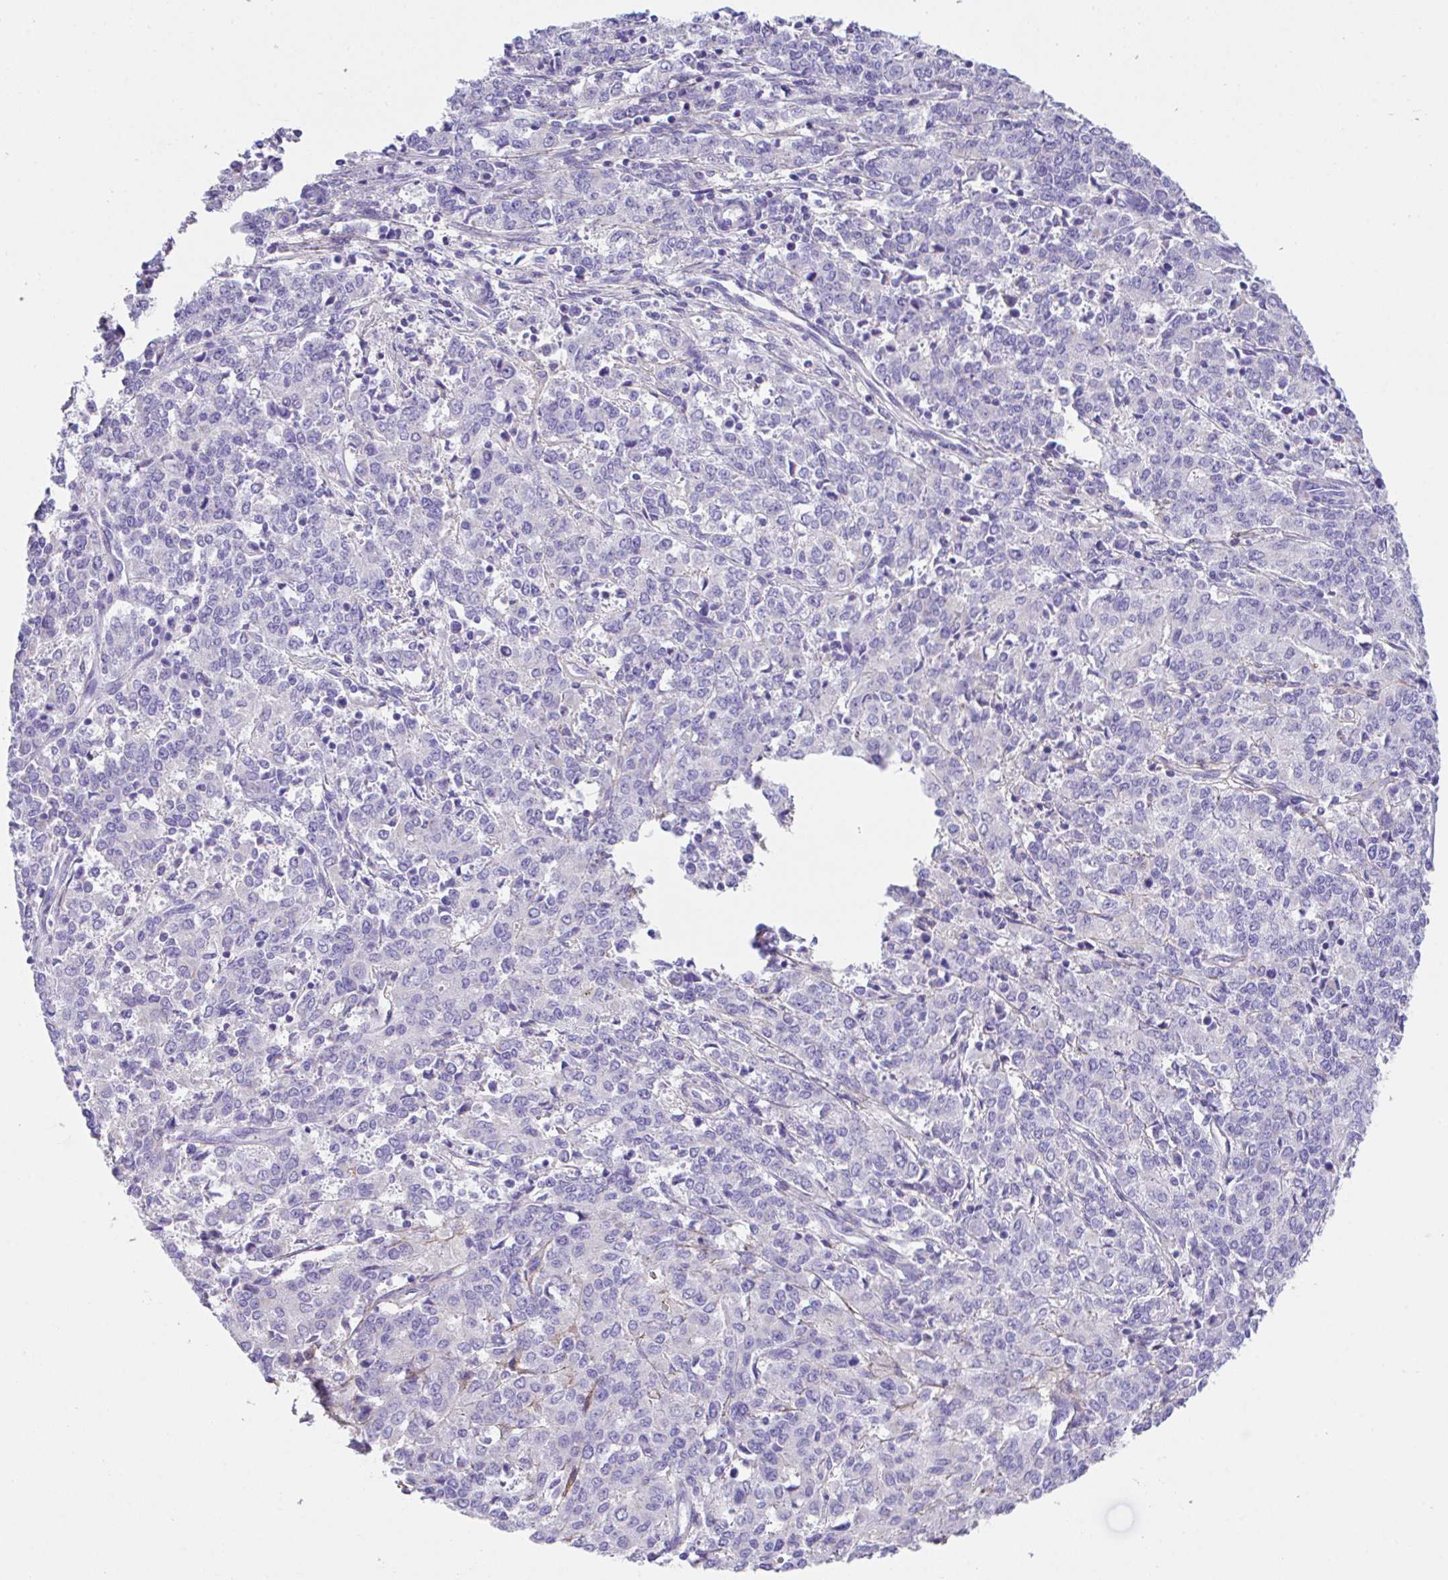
{"staining": {"intensity": "negative", "quantity": "none", "location": "none"}, "tissue": "endometrial cancer", "cell_type": "Tumor cells", "image_type": "cancer", "snomed": [{"axis": "morphology", "description": "Adenocarcinoma, NOS"}, {"axis": "topography", "description": "Endometrium"}], "caption": "Tumor cells show no significant protein positivity in adenocarcinoma (endometrial).", "gene": "SLC16A6", "patient": {"sex": "female", "age": 50}}